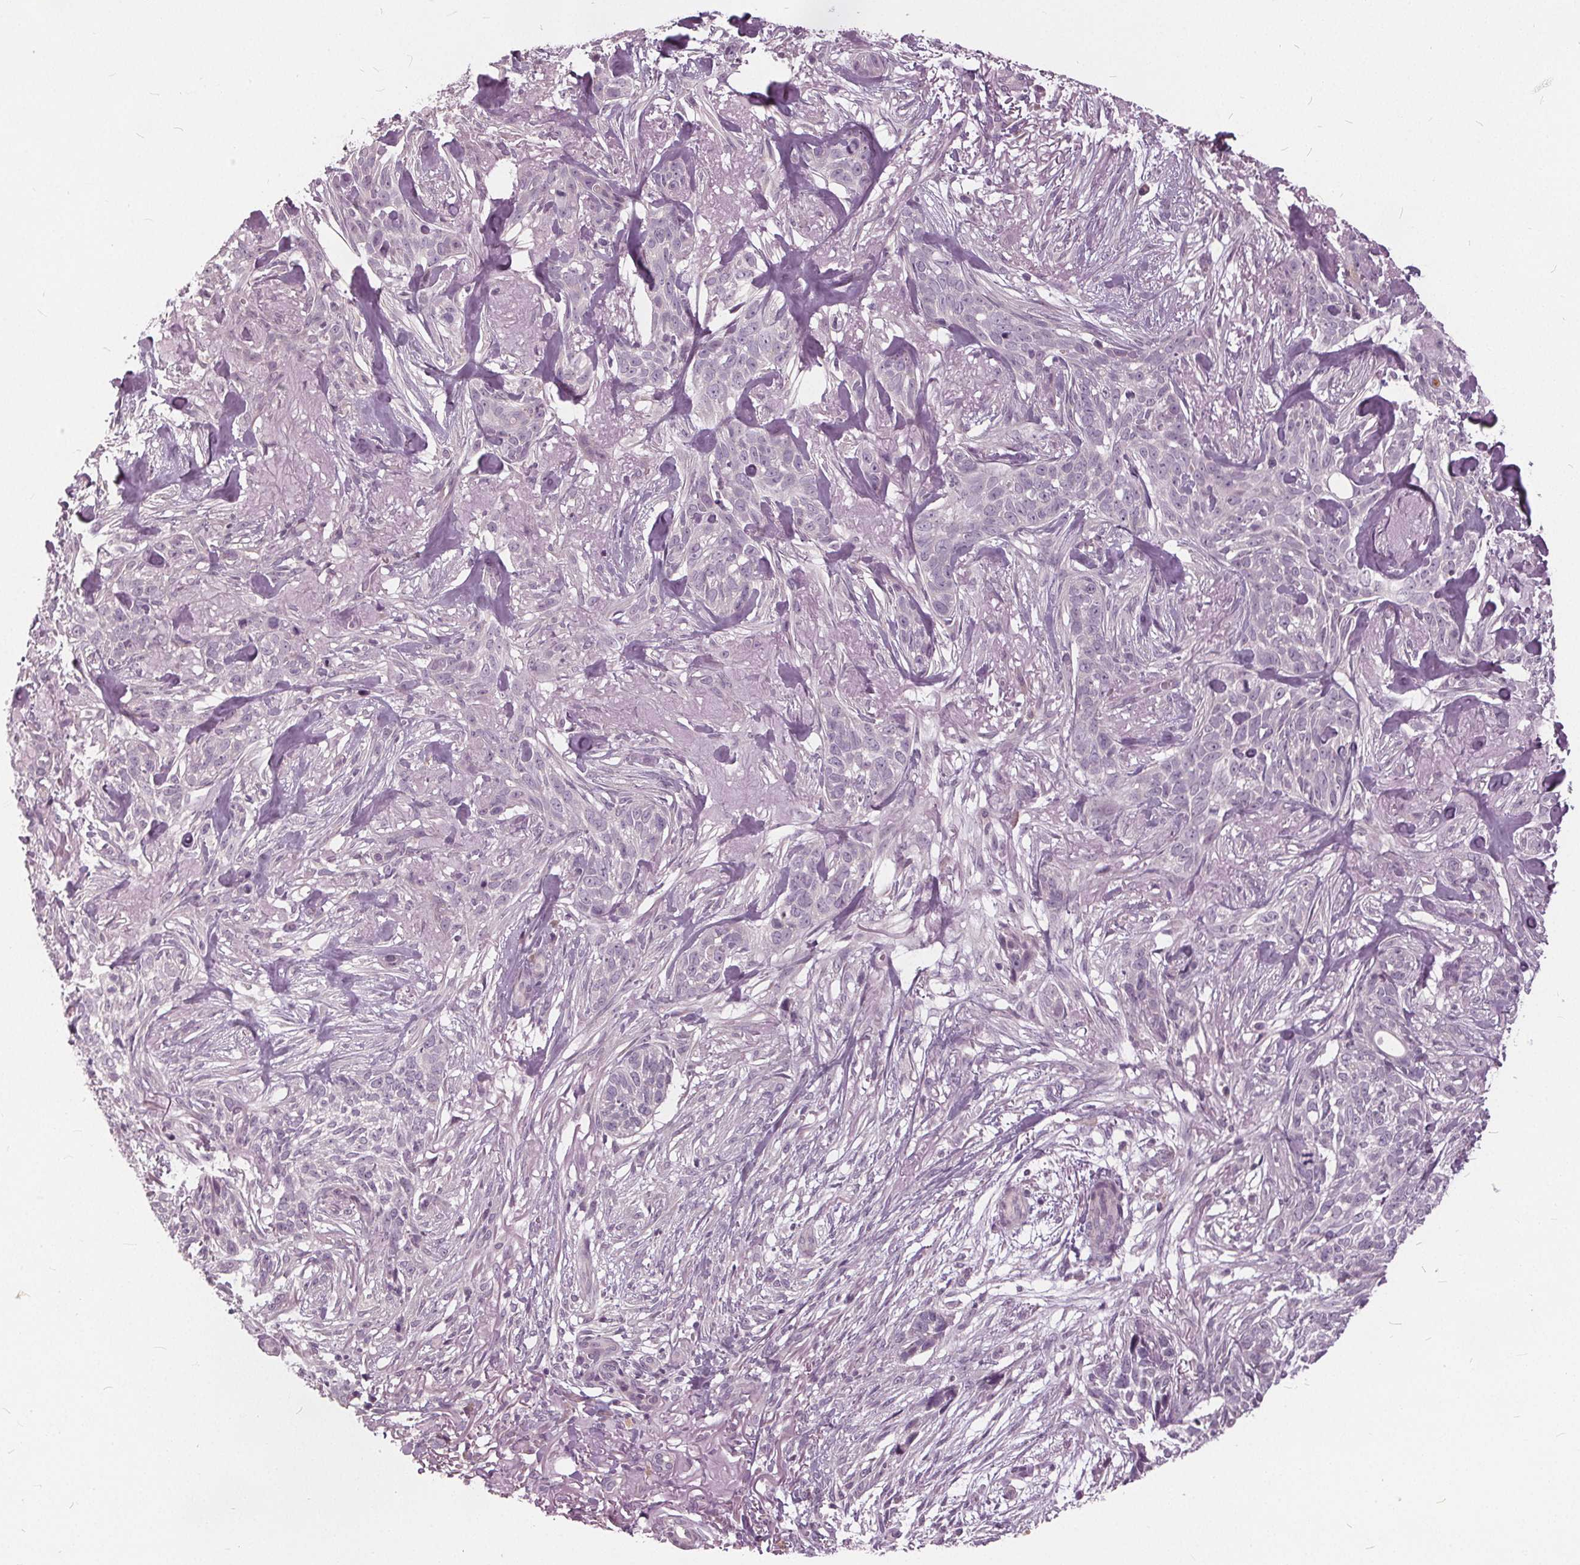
{"staining": {"intensity": "negative", "quantity": "none", "location": "none"}, "tissue": "skin cancer", "cell_type": "Tumor cells", "image_type": "cancer", "snomed": [{"axis": "morphology", "description": "Basal cell carcinoma"}, {"axis": "topography", "description": "Skin"}], "caption": "Skin basal cell carcinoma was stained to show a protein in brown. There is no significant staining in tumor cells.", "gene": "KLK13", "patient": {"sex": "male", "age": 74}}